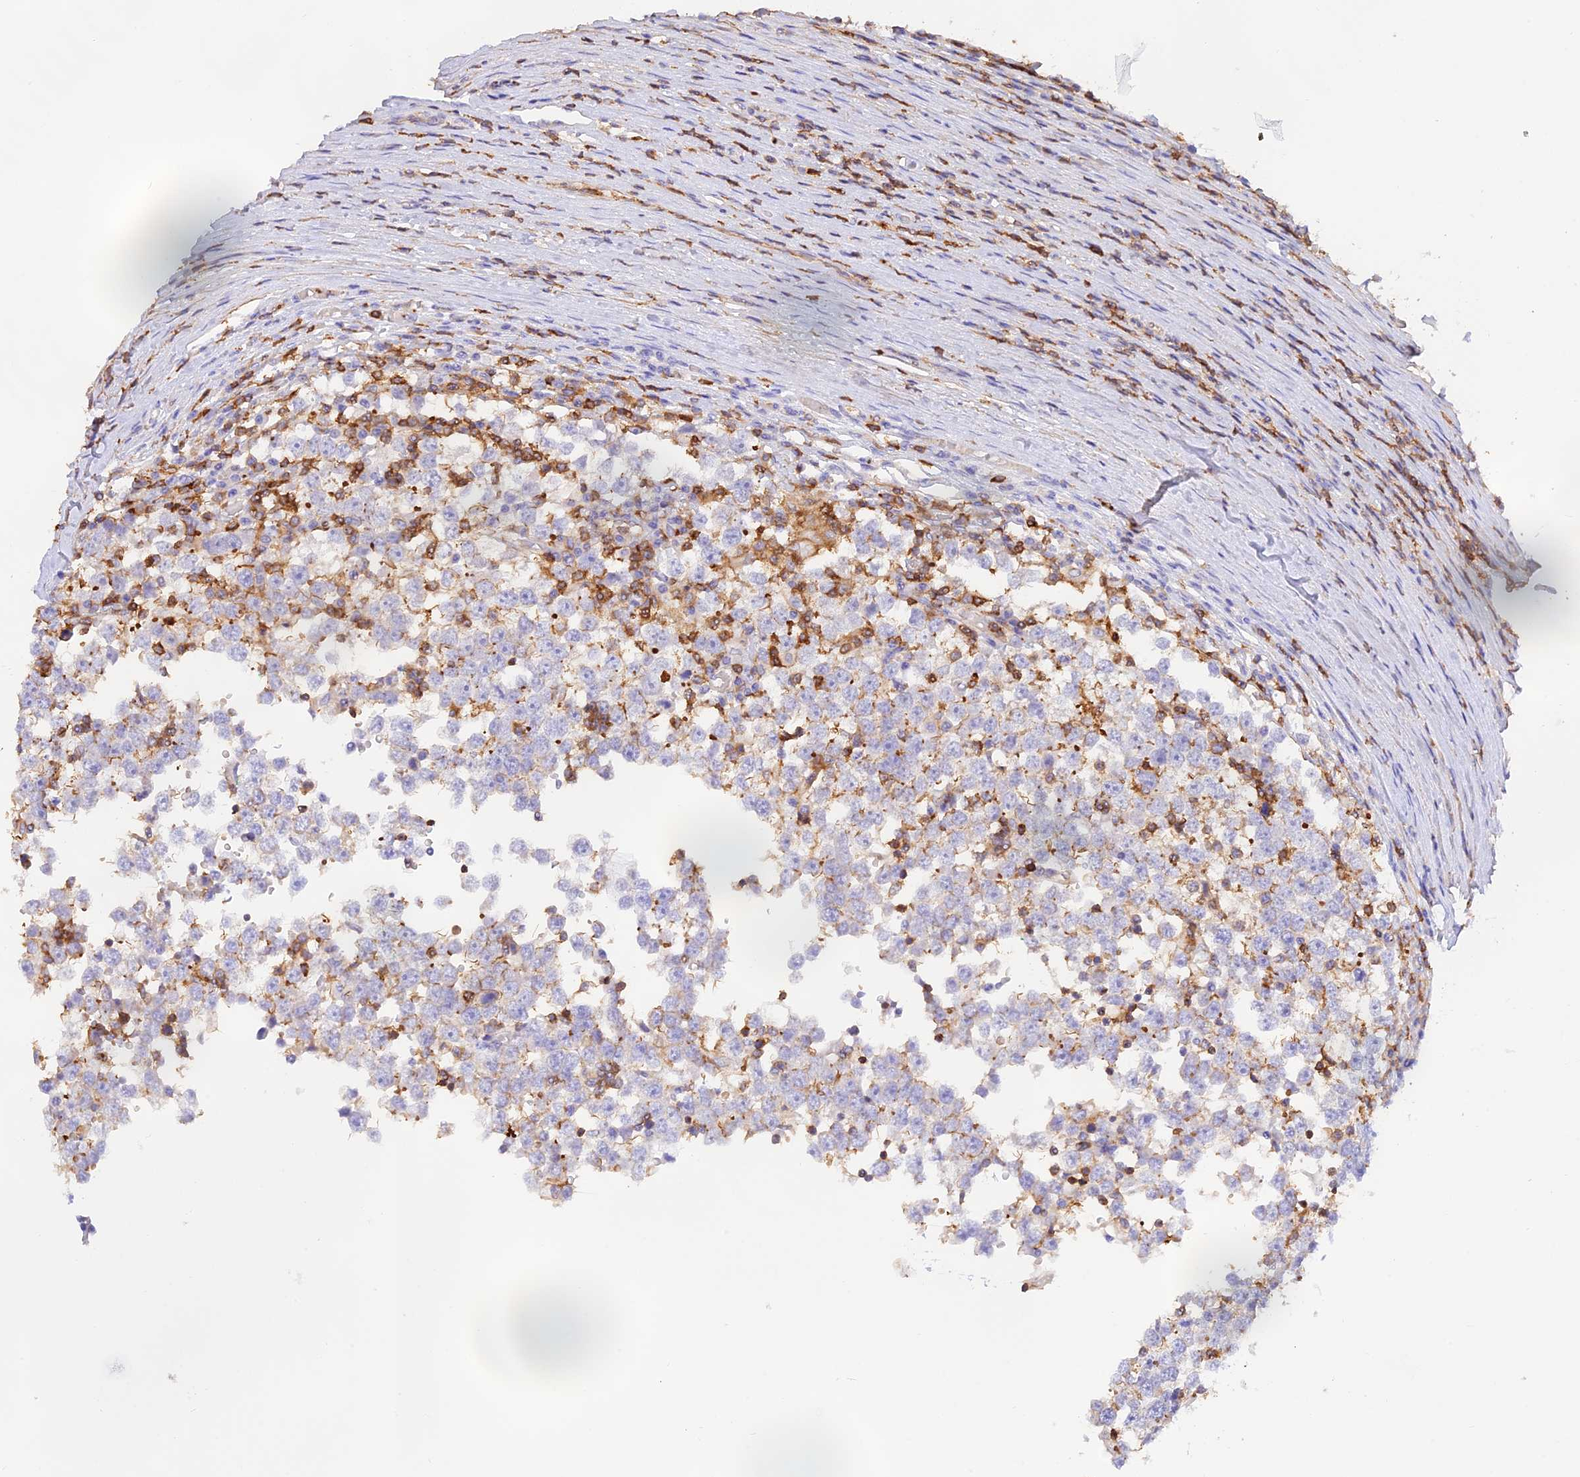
{"staining": {"intensity": "negative", "quantity": "none", "location": "none"}, "tissue": "testis cancer", "cell_type": "Tumor cells", "image_type": "cancer", "snomed": [{"axis": "morphology", "description": "Seminoma, NOS"}, {"axis": "topography", "description": "Testis"}], "caption": "A photomicrograph of seminoma (testis) stained for a protein exhibits no brown staining in tumor cells. (DAB (3,3'-diaminobenzidine) immunohistochemistry (IHC), high magnification).", "gene": "DENND1C", "patient": {"sex": "male", "age": 65}}